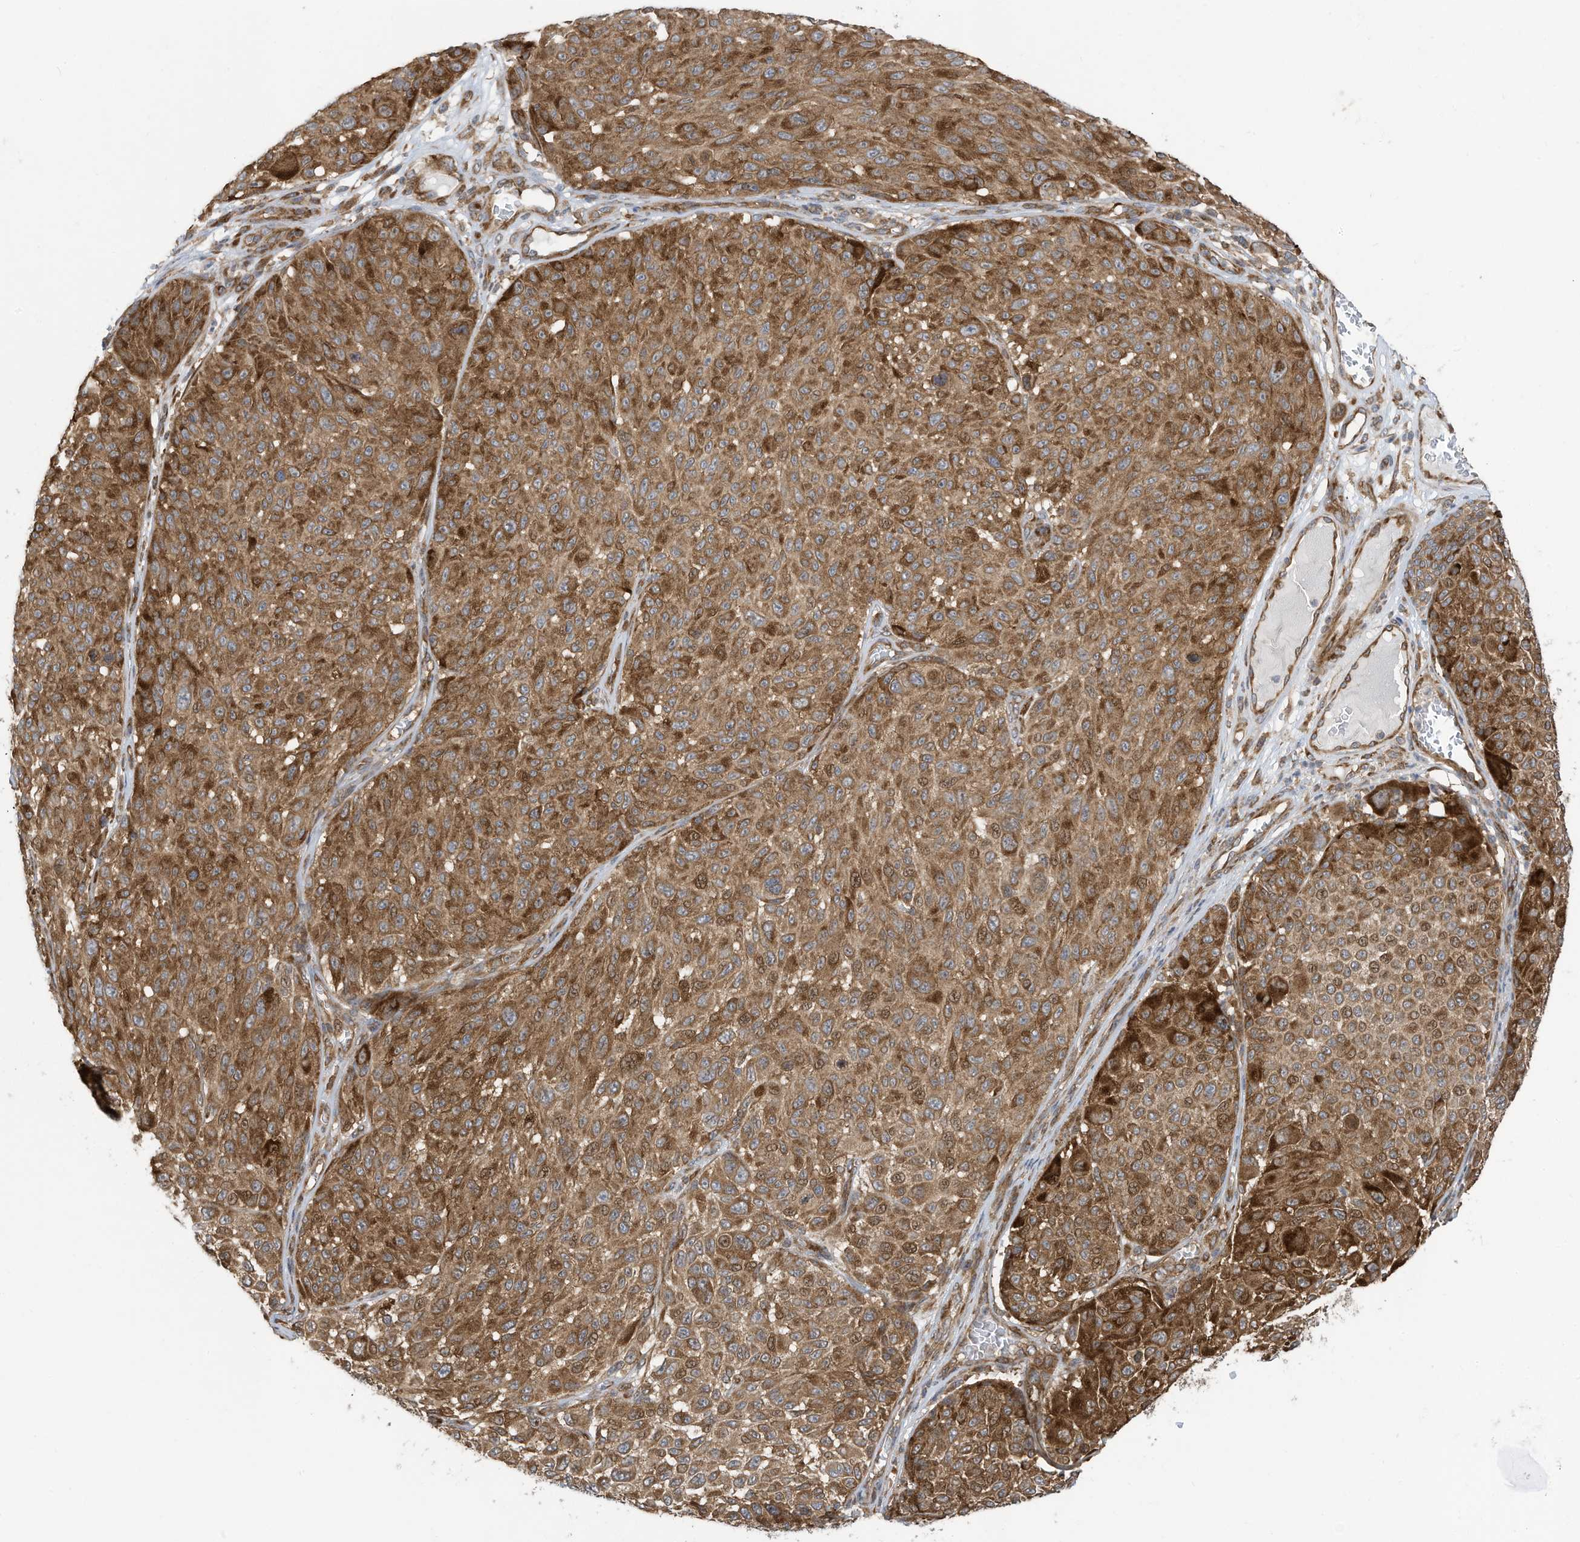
{"staining": {"intensity": "moderate", "quantity": ">75%", "location": "cytoplasmic/membranous"}, "tissue": "melanoma", "cell_type": "Tumor cells", "image_type": "cancer", "snomed": [{"axis": "morphology", "description": "Malignant melanoma, NOS"}, {"axis": "topography", "description": "Skin"}], "caption": "Protein staining by IHC shows moderate cytoplasmic/membranous expression in approximately >75% of tumor cells in melanoma. The staining was performed using DAB (3,3'-diaminobenzidine), with brown indicating positive protein expression. Nuclei are stained blue with hematoxylin.", "gene": "USE1", "patient": {"sex": "male", "age": 83}}